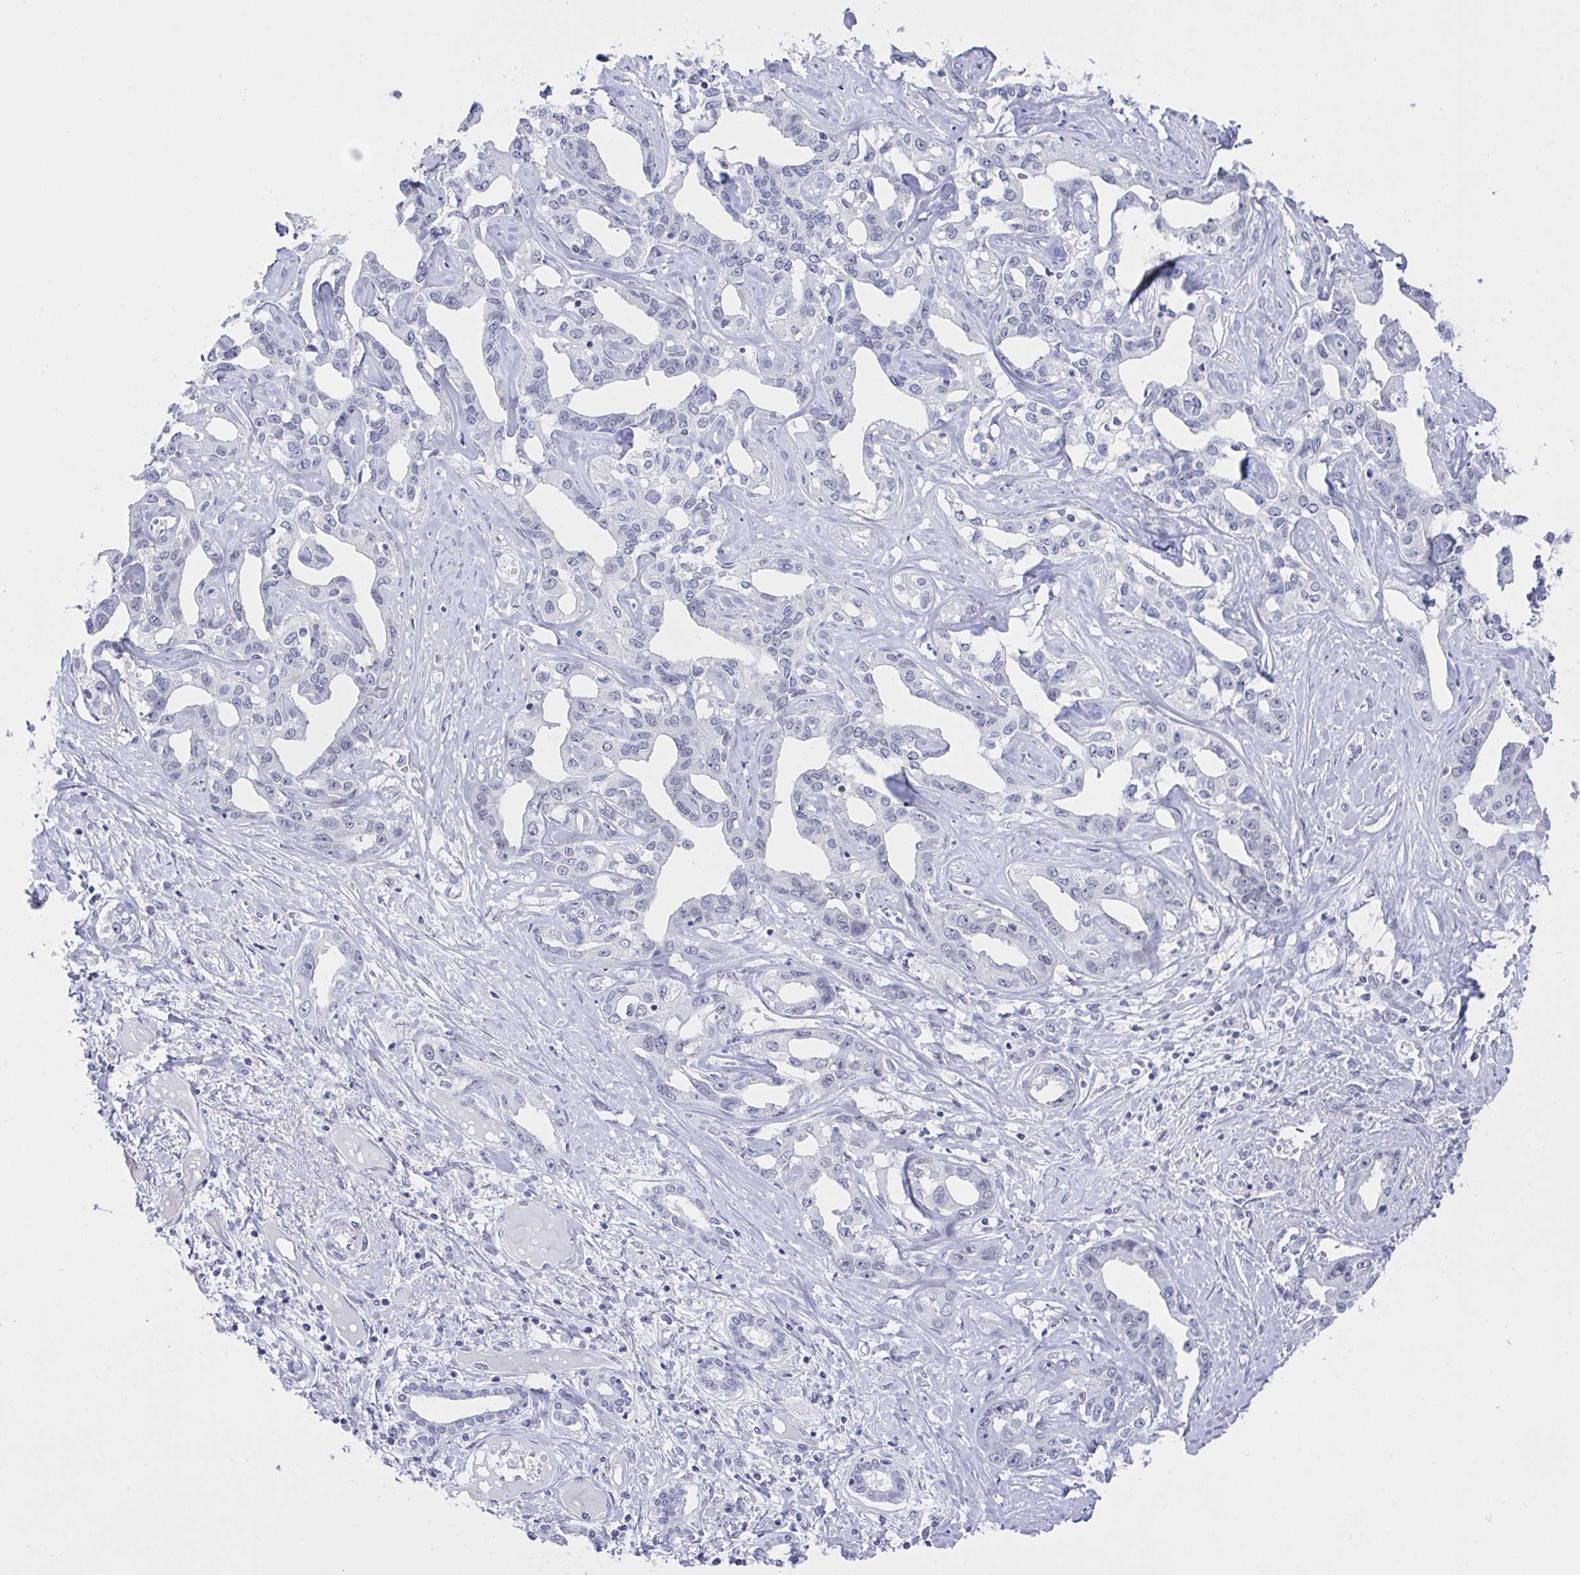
{"staining": {"intensity": "negative", "quantity": "none", "location": "none"}, "tissue": "liver cancer", "cell_type": "Tumor cells", "image_type": "cancer", "snomed": [{"axis": "morphology", "description": "Cholangiocarcinoma"}, {"axis": "topography", "description": "Liver"}], "caption": "Tumor cells are negative for protein expression in human liver cholangiocarcinoma.", "gene": "FBXL22", "patient": {"sex": "male", "age": 59}}